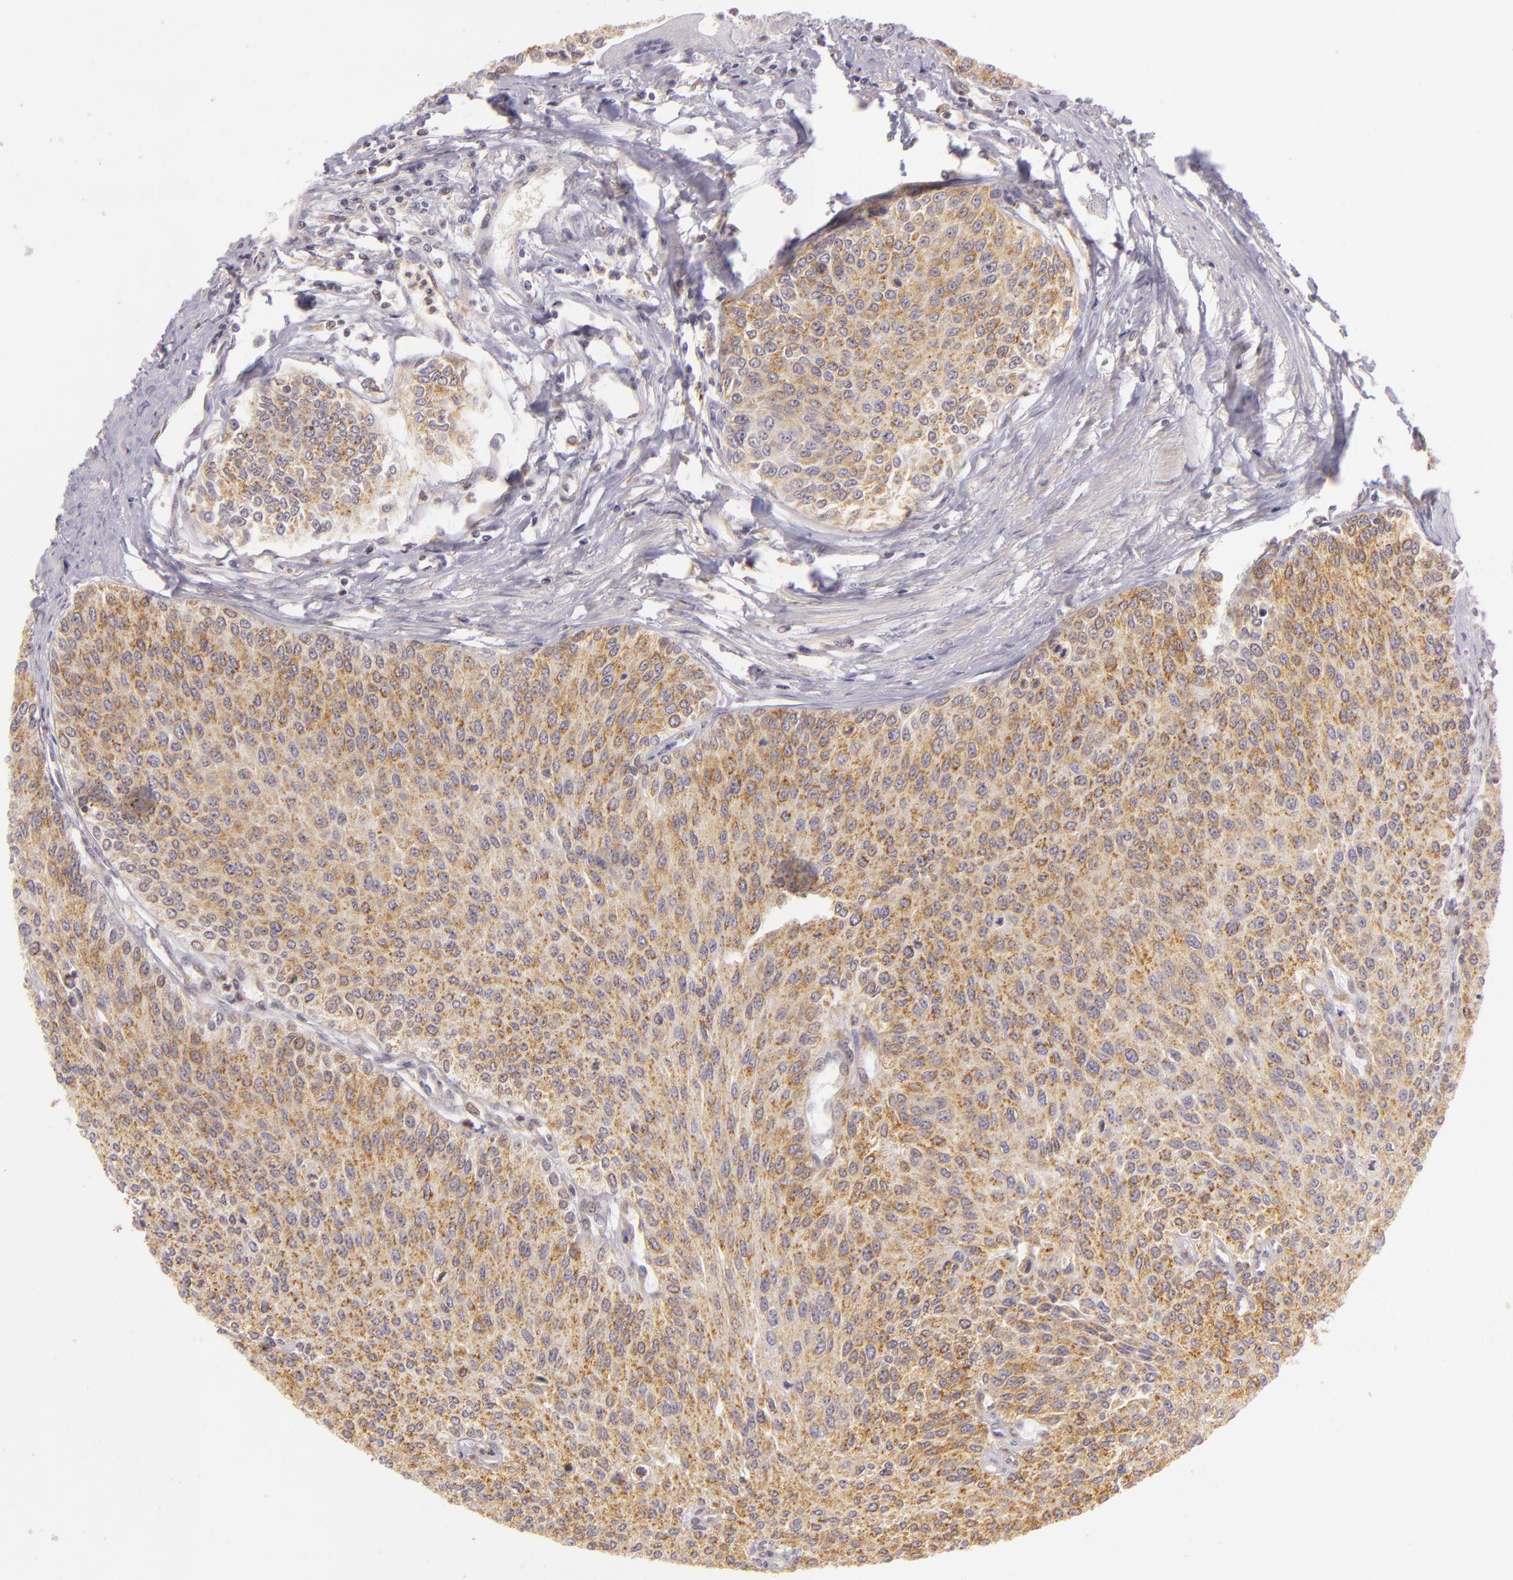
{"staining": {"intensity": "weak", "quantity": "25%-75%", "location": "cytoplasmic/membranous"}, "tissue": "urothelial cancer", "cell_type": "Tumor cells", "image_type": "cancer", "snomed": [{"axis": "morphology", "description": "Urothelial carcinoma, Low grade"}, {"axis": "topography", "description": "Urinary bladder"}], "caption": "Protein staining exhibits weak cytoplasmic/membranous staining in approximately 25%-75% of tumor cells in urothelial carcinoma (low-grade). The staining is performed using DAB (3,3'-diaminobenzidine) brown chromogen to label protein expression. The nuclei are counter-stained blue using hematoxylin.", "gene": "IMPDH1", "patient": {"sex": "female", "age": 73}}